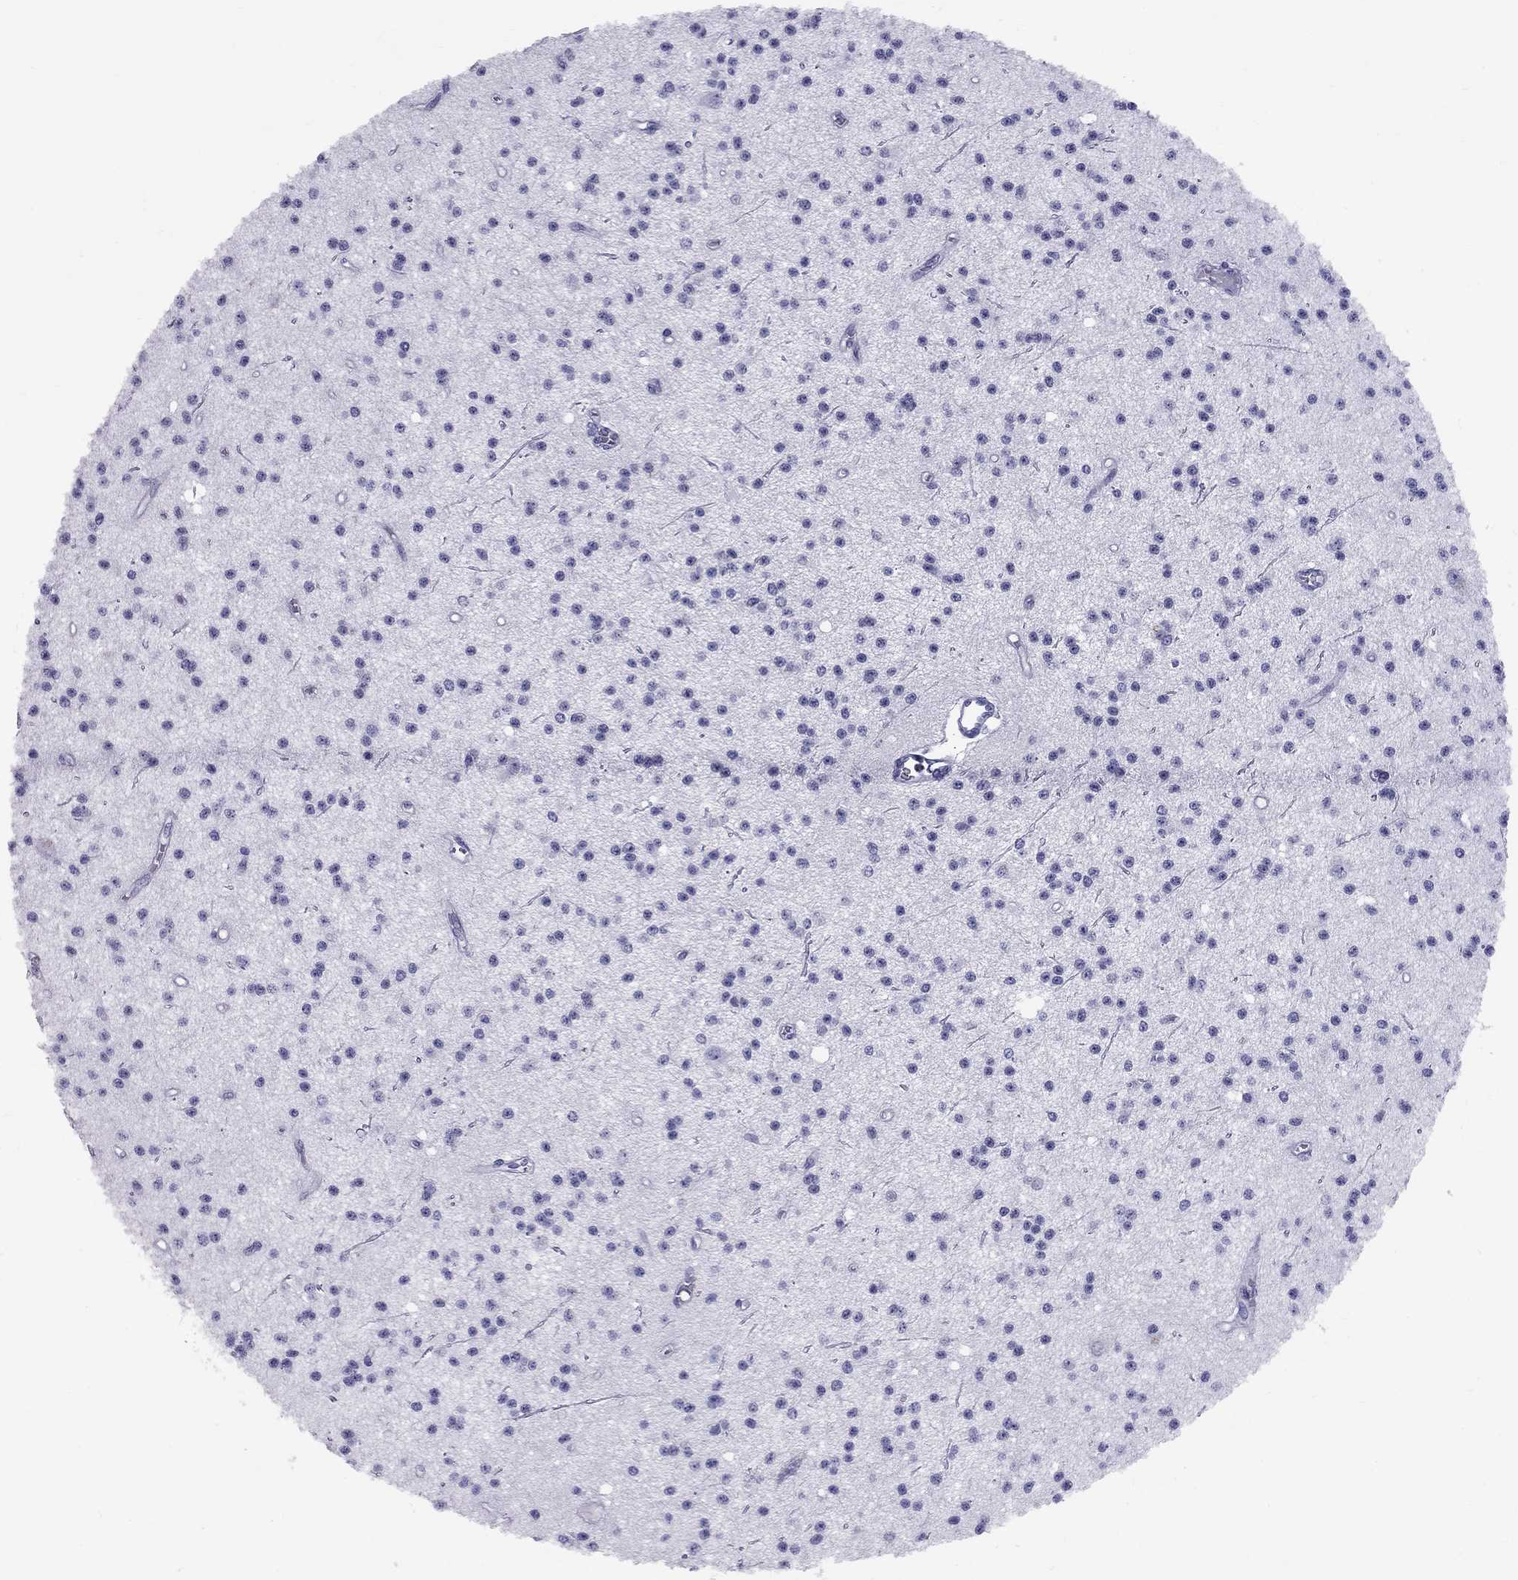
{"staining": {"intensity": "negative", "quantity": "none", "location": "none"}, "tissue": "glioma", "cell_type": "Tumor cells", "image_type": "cancer", "snomed": [{"axis": "morphology", "description": "Glioma, malignant, Low grade"}, {"axis": "topography", "description": "Brain"}], "caption": "A histopathology image of glioma stained for a protein reveals no brown staining in tumor cells. (Stains: DAB (3,3'-diaminobenzidine) immunohistochemistry (IHC) with hematoxylin counter stain, Microscopy: brightfield microscopy at high magnification).", "gene": "FSCN3", "patient": {"sex": "male", "age": 27}}